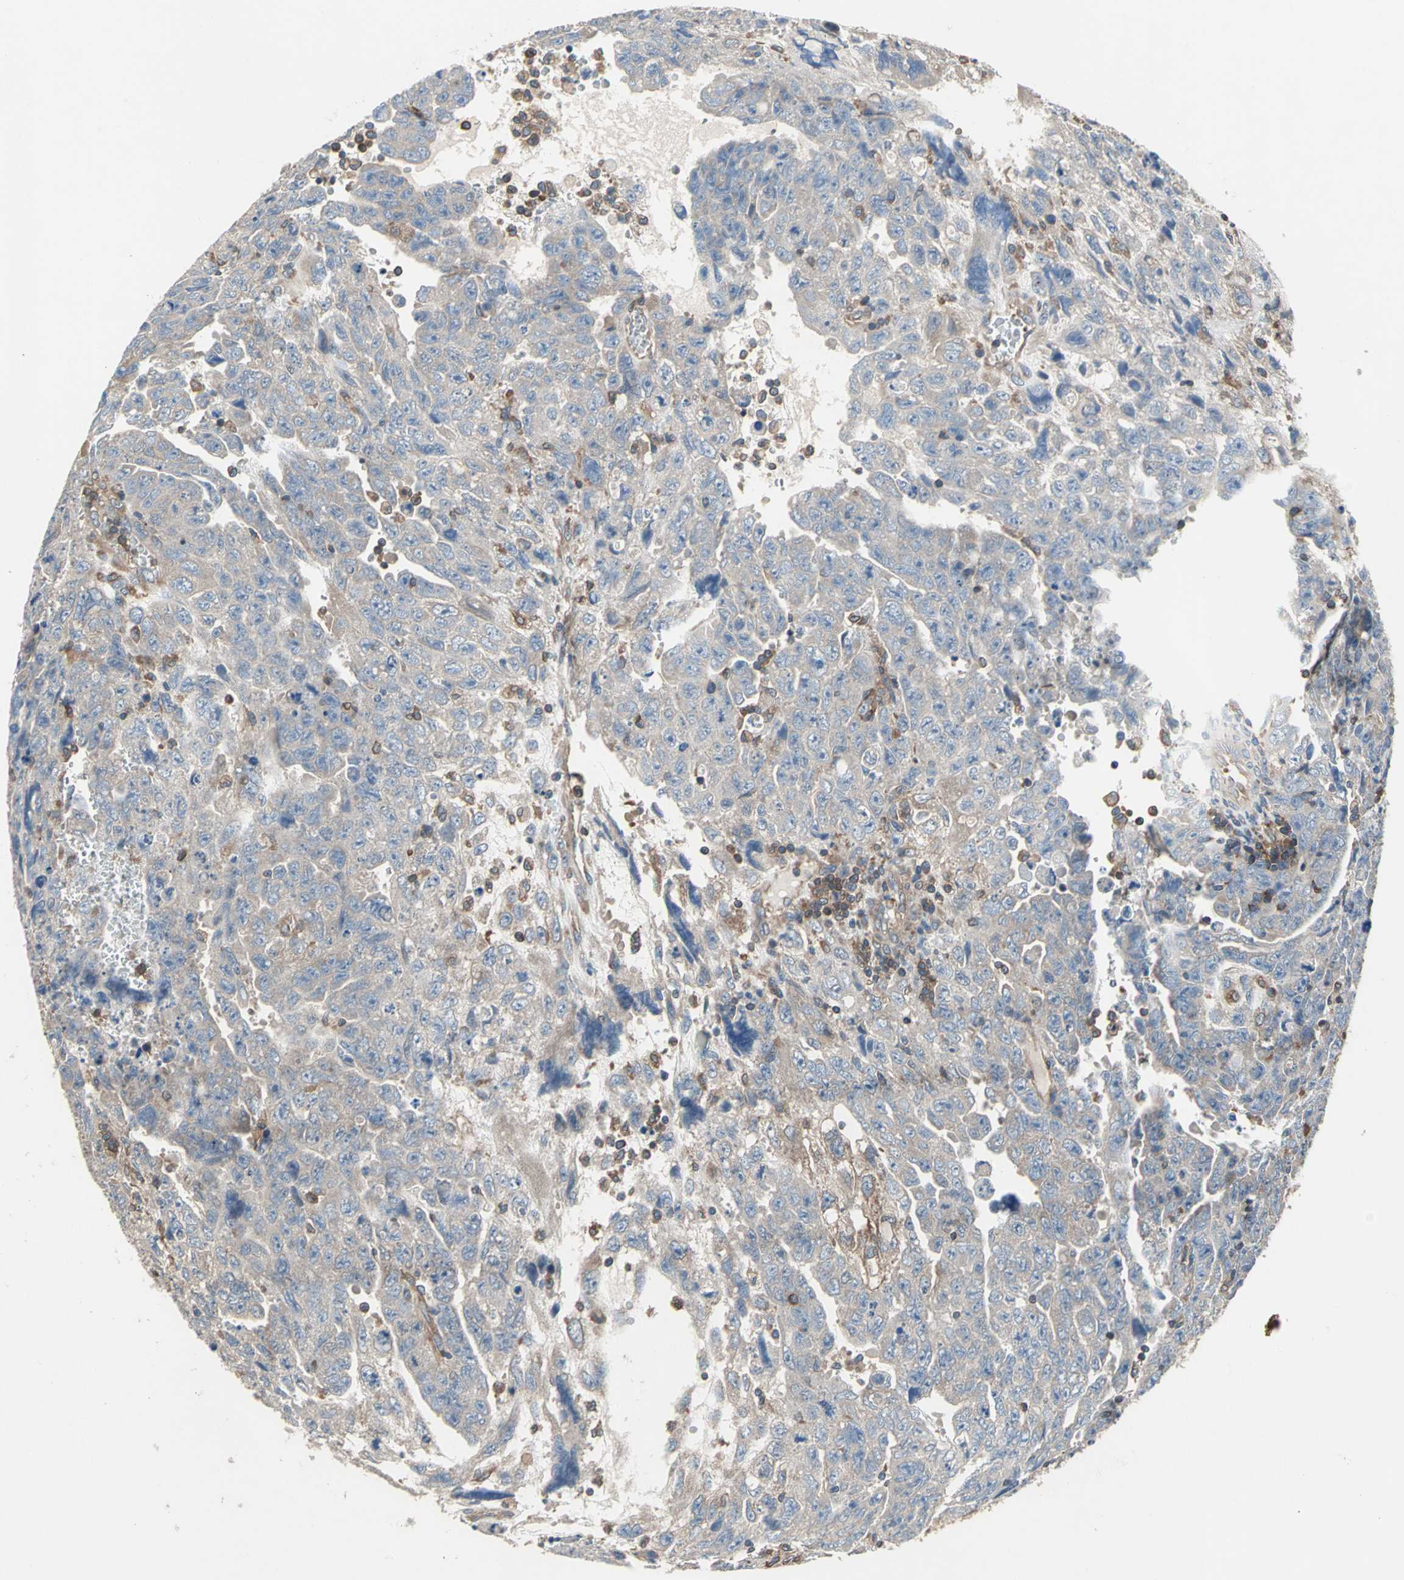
{"staining": {"intensity": "moderate", "quantity": ">75%", "location": "cytoplasmic/membranous"}, "tissue": "testis cancer", "cell_type": "Tumor cells", "image_type": "cancer", "snomed": [{"axis": "morphology", "description": "Carcinoma, Embryonal, NOS"}, {"axis": "topography", "description": "Testis"}], "caption": "Protein expression analysis of human testis cancer (embryonal carcinoma) reveals moderate cytoplasmic/membranous positivity in approximately >75% of tumor cells.", "gene": "CAPN1", "patient": {"sex": "male", "age": 28}}